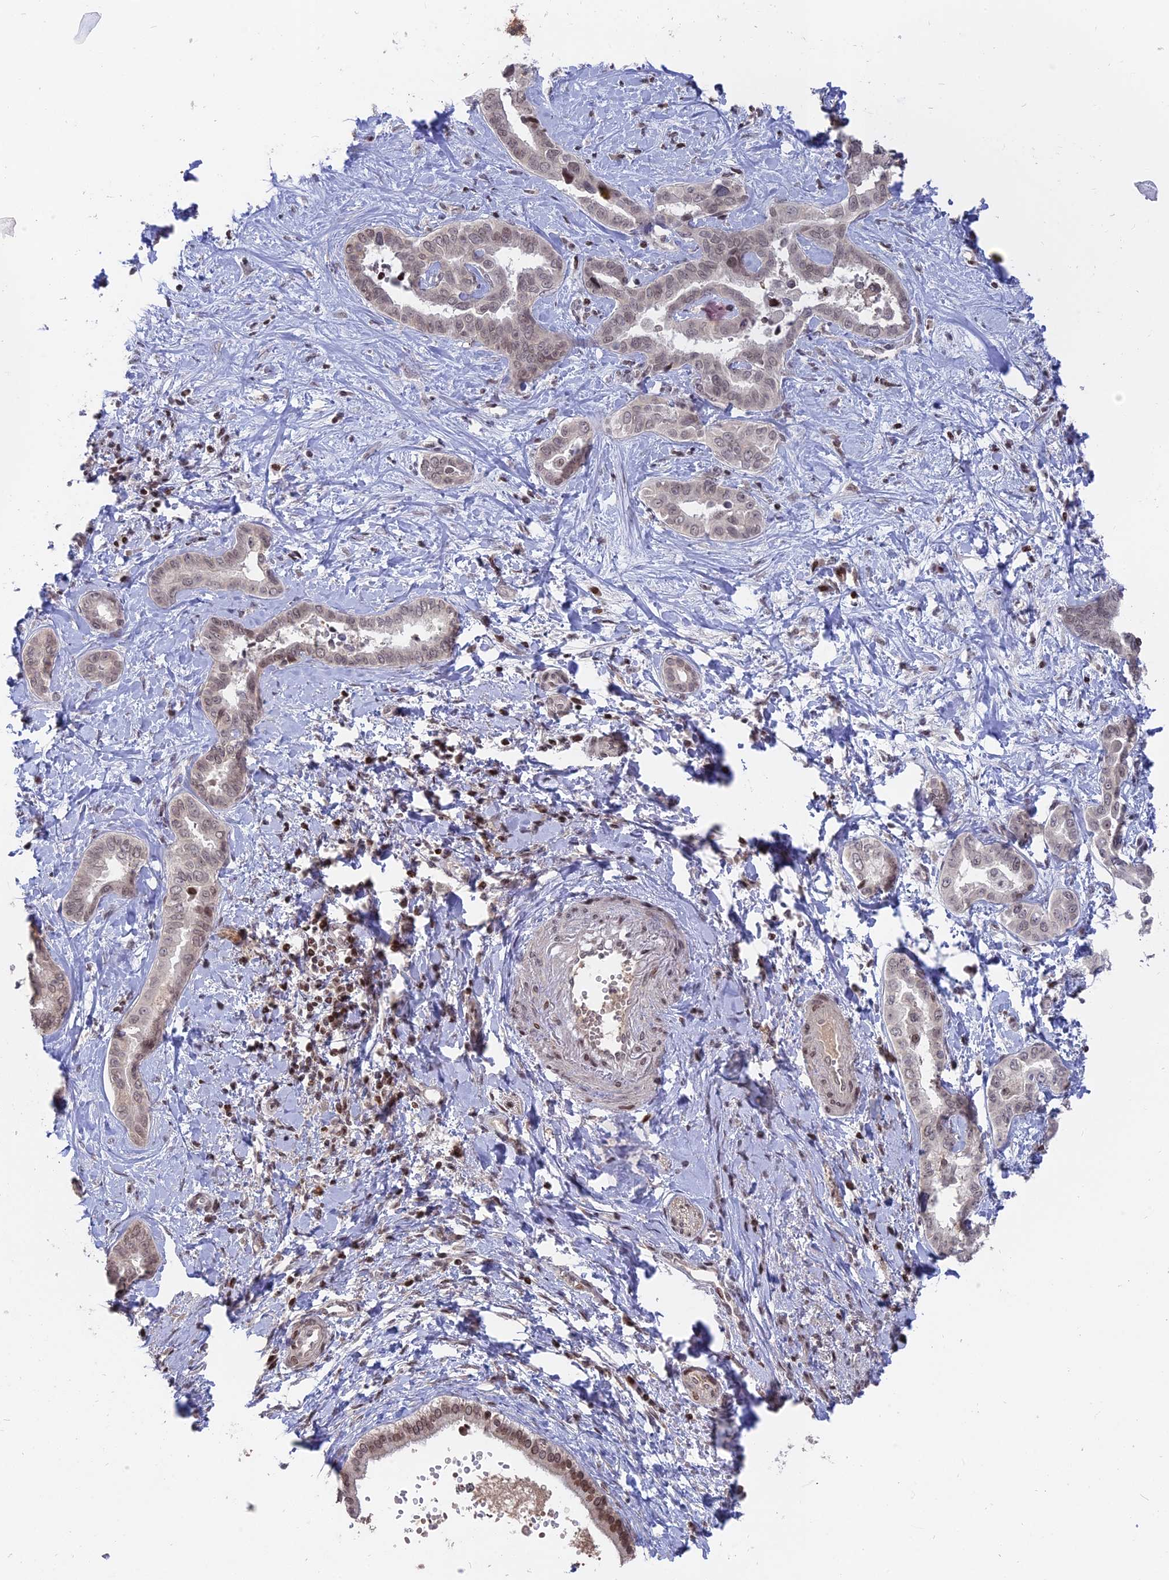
{"staining": {"intensity": "weak", "quantity": "<25%", "location": "nuclear"}, "tissue": "liver cancer", "cell_type": "Tumor cells", "image_type": "cancer", "snomed": [{"axis": "morphology", "description": "Cholangiocarcinoma"}, {"axis": "topography", "description": "Liver"}], "caption": "Tumor cells show no significant expression in liver cancer.", "gene": "NR1H3", "patient": {"sex": "female", "age": 77}}